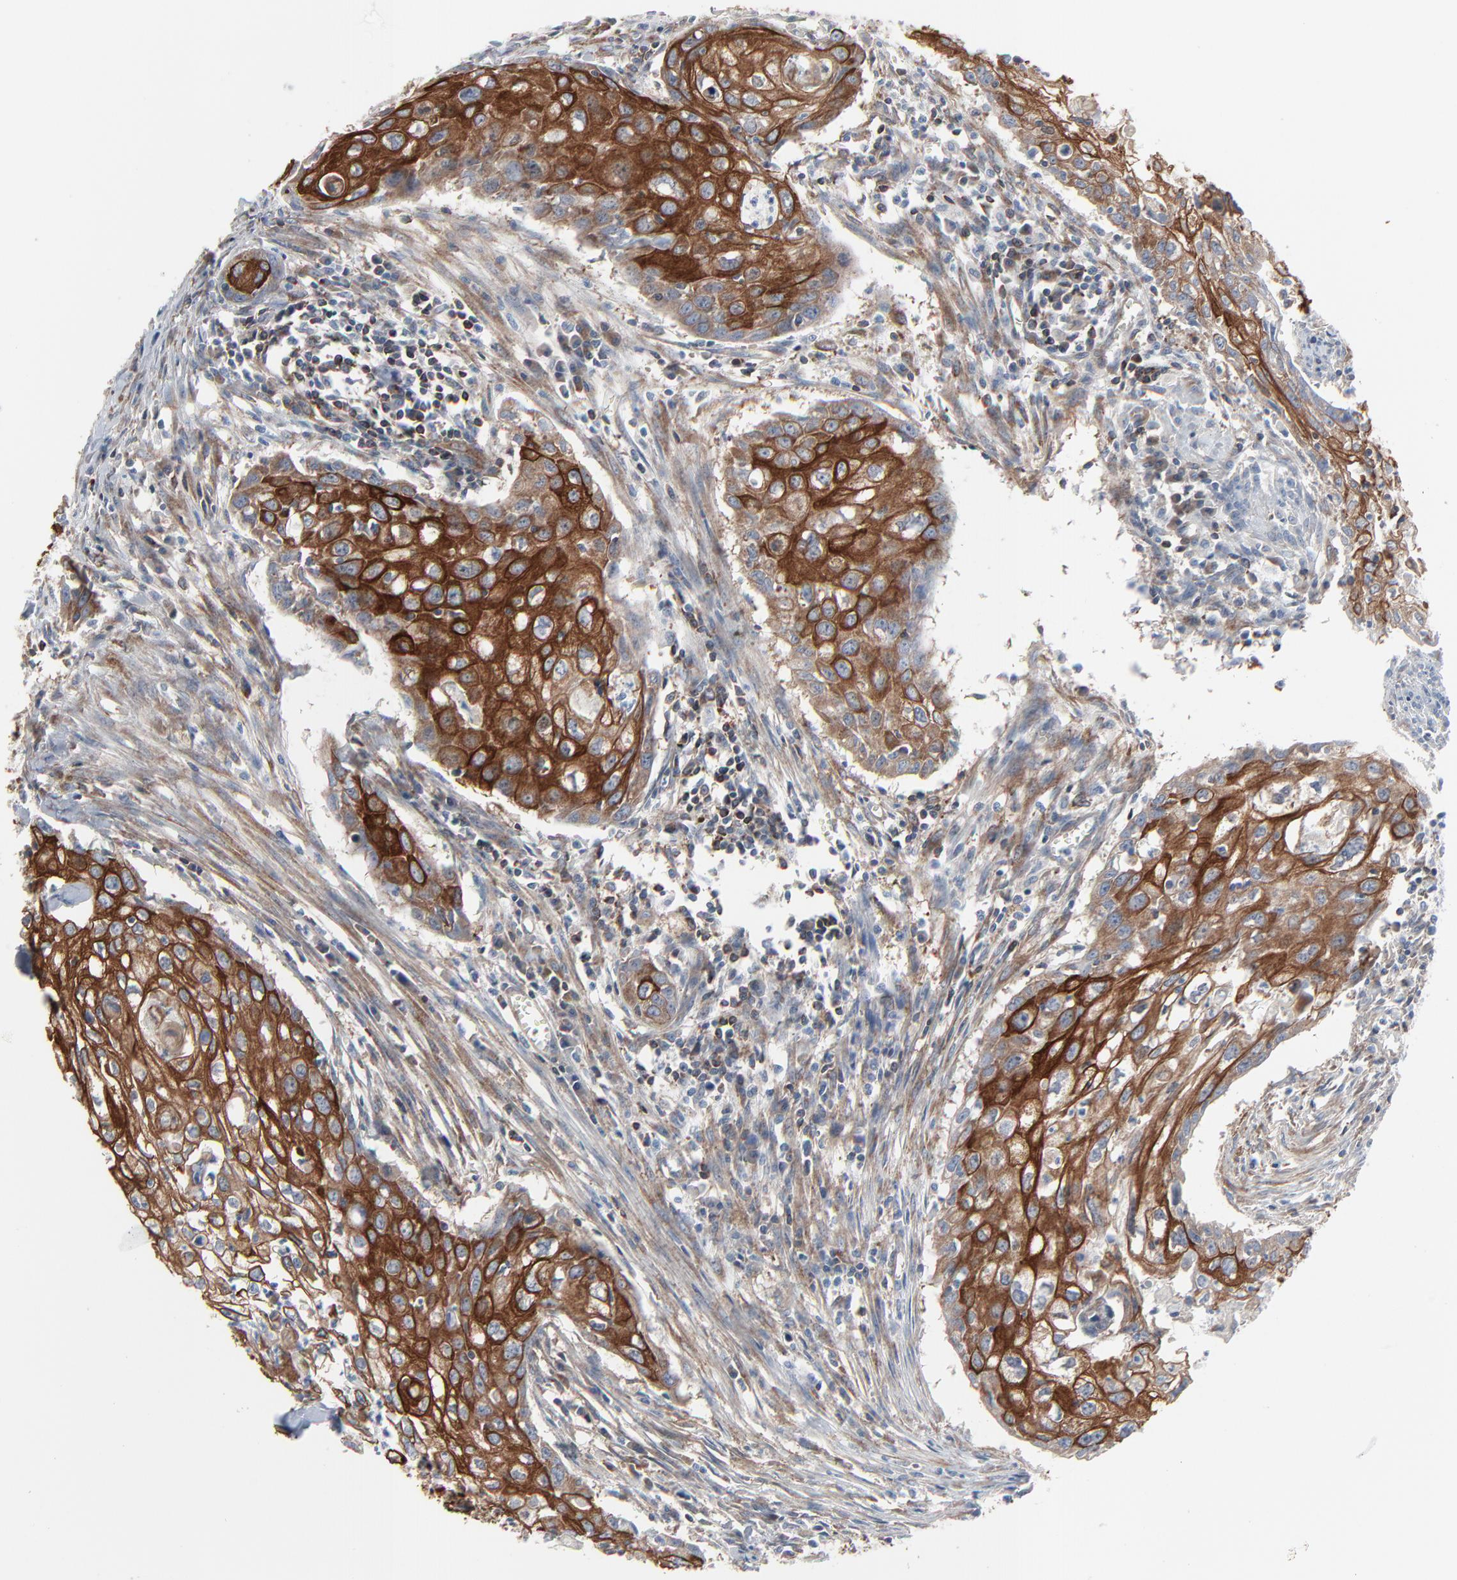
{"staining": {"intensity": "strong", "quantity": ">75%", "location": "cytoplasmic/membranous"}, "tissue": "urothelial cancer", "cell_type": "Tumor cells", "image_type": "cancer", "snomed": [{"axis": "morphology", "description": "Urothelial carcinoma, High grade"}, {"axis": "topography", "description": "Urinary bladder"}], "caption": "Human urothelial carcinoma (high-grade) stained for a protein (brown) reveals strong cytoplasmic/membranous positive expression in approximately >75% of tumor cells.", "gene": "OPTN", "patient": {"sex": "male", "age": 54}}